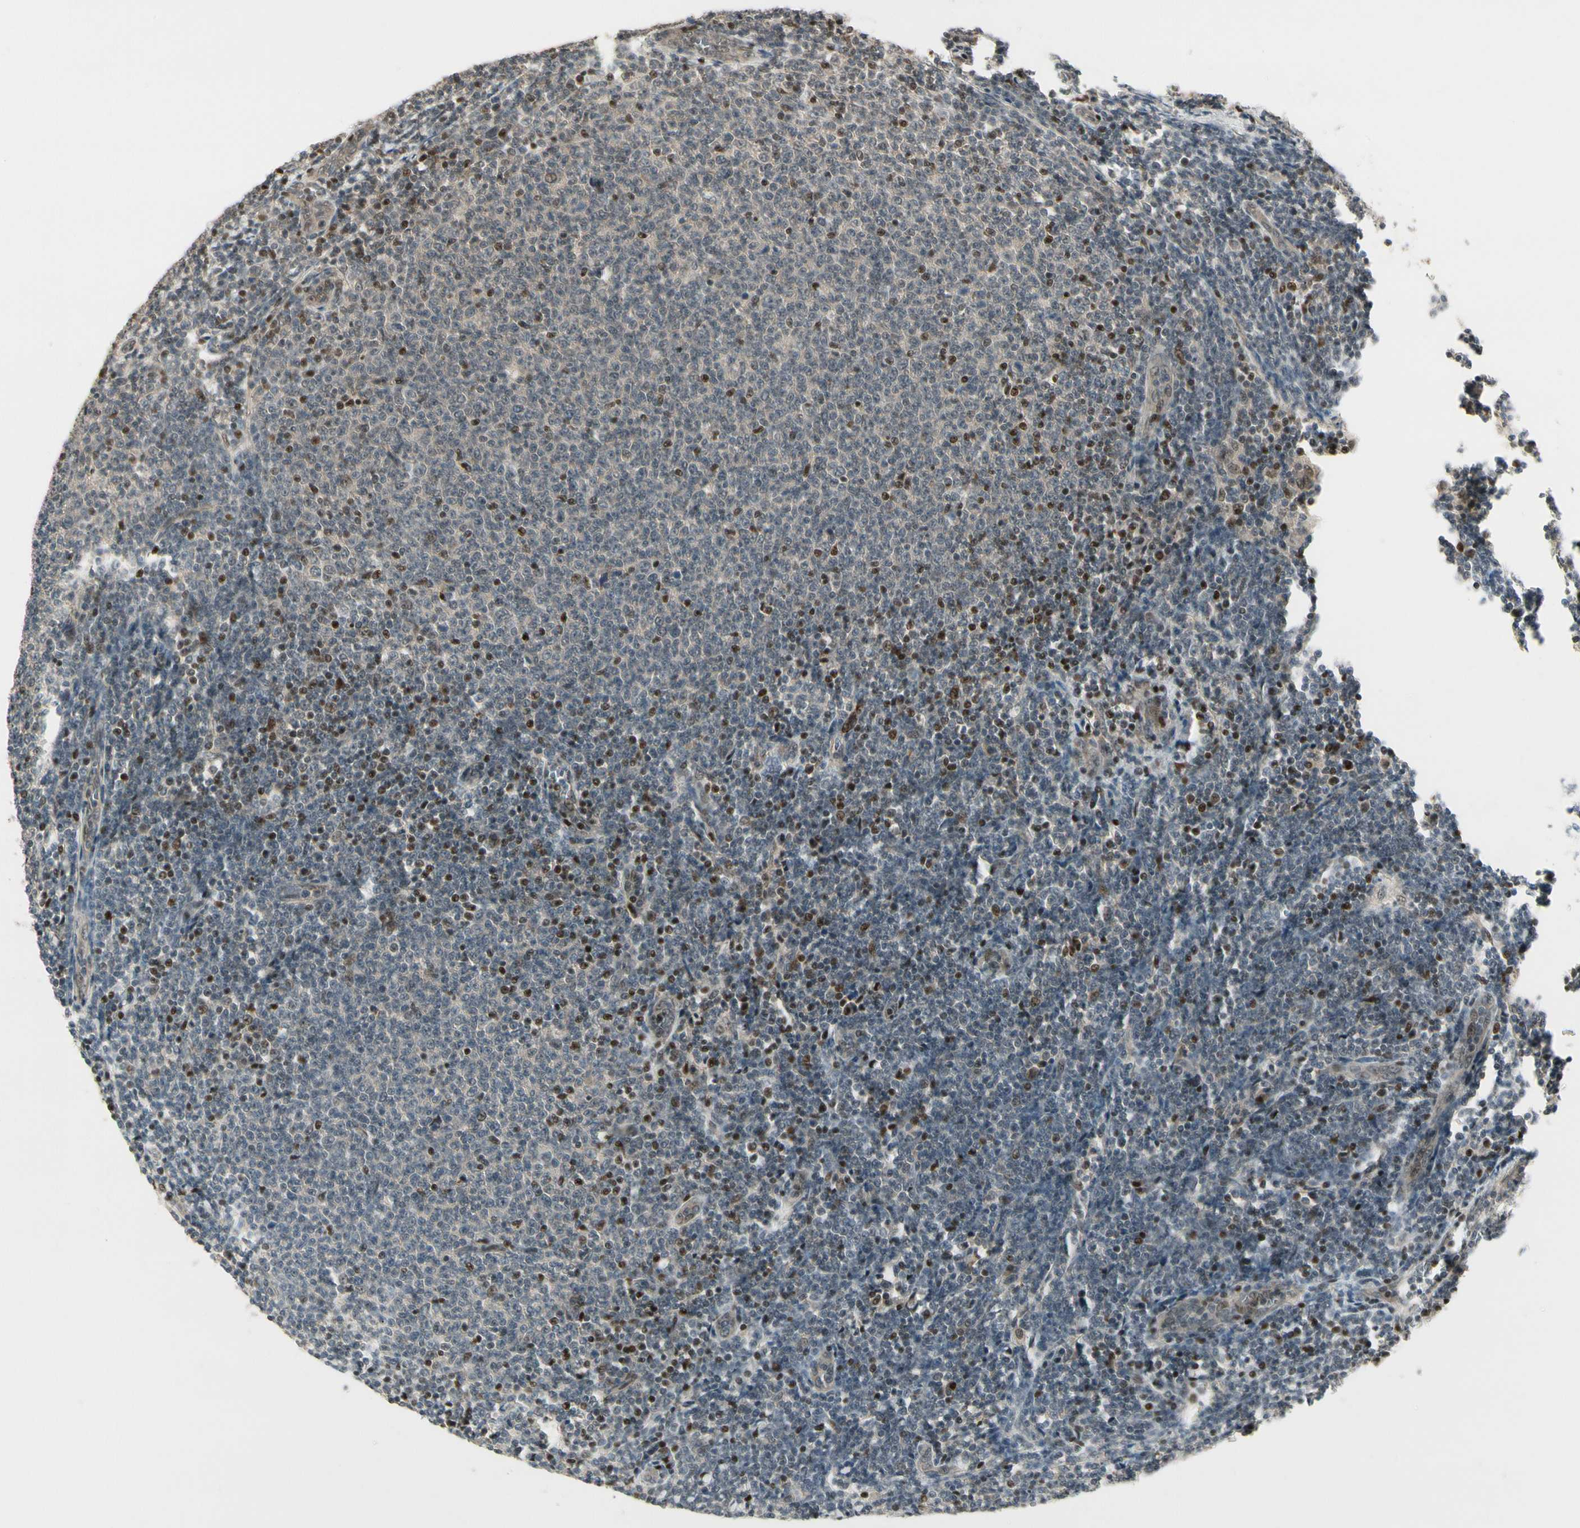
{"staining": {"intensity": "negative", "quantity": "none", "location": "none"}, "tissue": "lymphoma", "cell_type": "Tumor cells", "image_type": "cancer", "snomed": [{"axis": "morphology", "description": "Malignant lymphoma, non-Hodgkin's type, Low grade"}, {"axis": "topography", "description": "Lymph node"}], "caption": "An immunohistochemistry (IHC) micrograph of lymphoma is shown. There is no staining in tumor cells of lymphoma.", "gene": "CDK11A", "patient": {"sex": "male", "age": 66}}